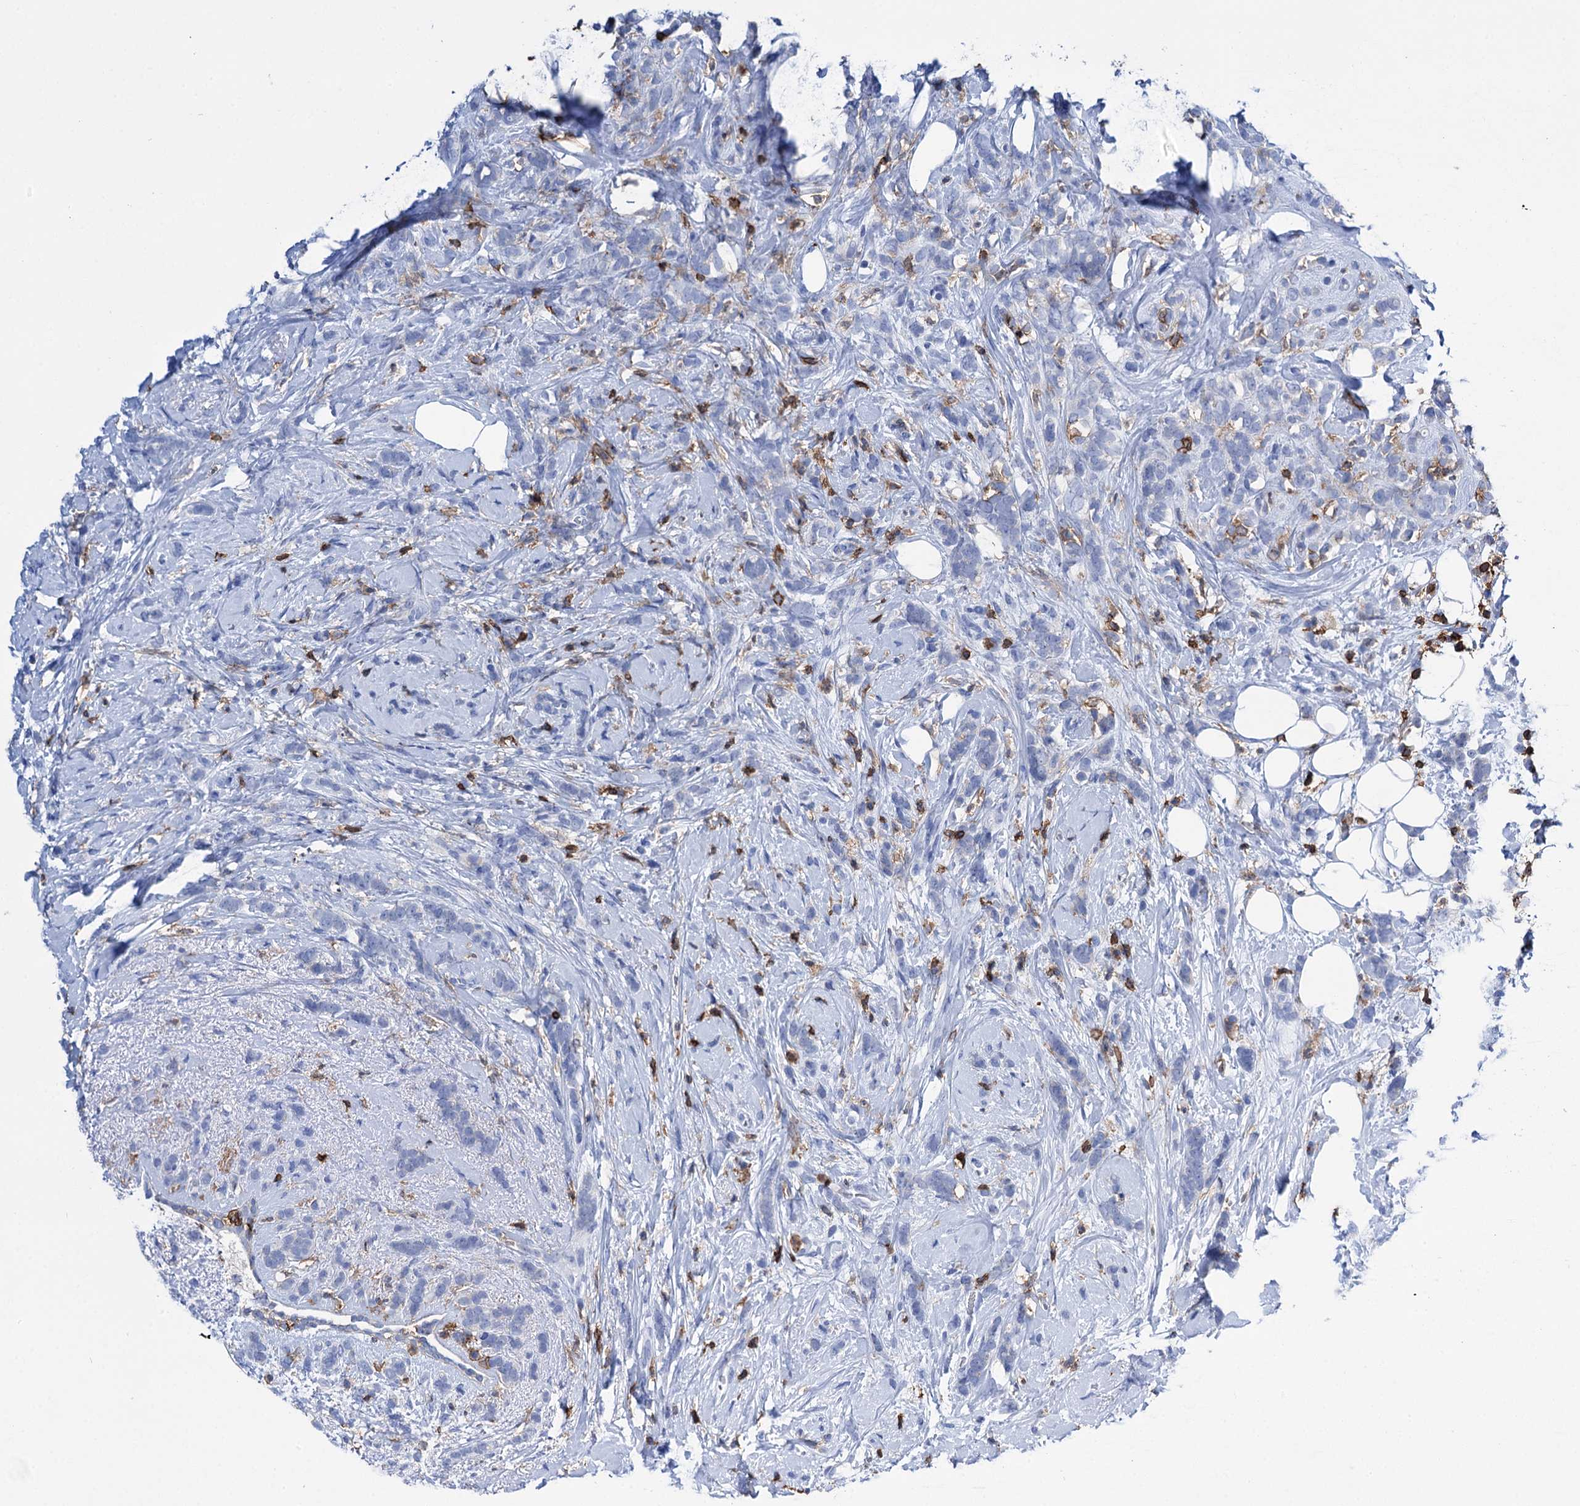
{"staining": {"intensity": "negative", "quantity": "none", "location": "none"}, "tissue": "breast cancer", "cell_type": "Tumor cells", "image_type": "cancer", "snomed": [{"axis": "morphology", "description": "Lobular carcinoma"}, {"axis": "topography", "description": "Breast"}], "caption": "An image of breast cancer (lobular carcinoma) stained for a protein demonstrates no brown staining in tumor cells.", "gene": "DEF6", "patient": {"sex": "female", "age": 58}}